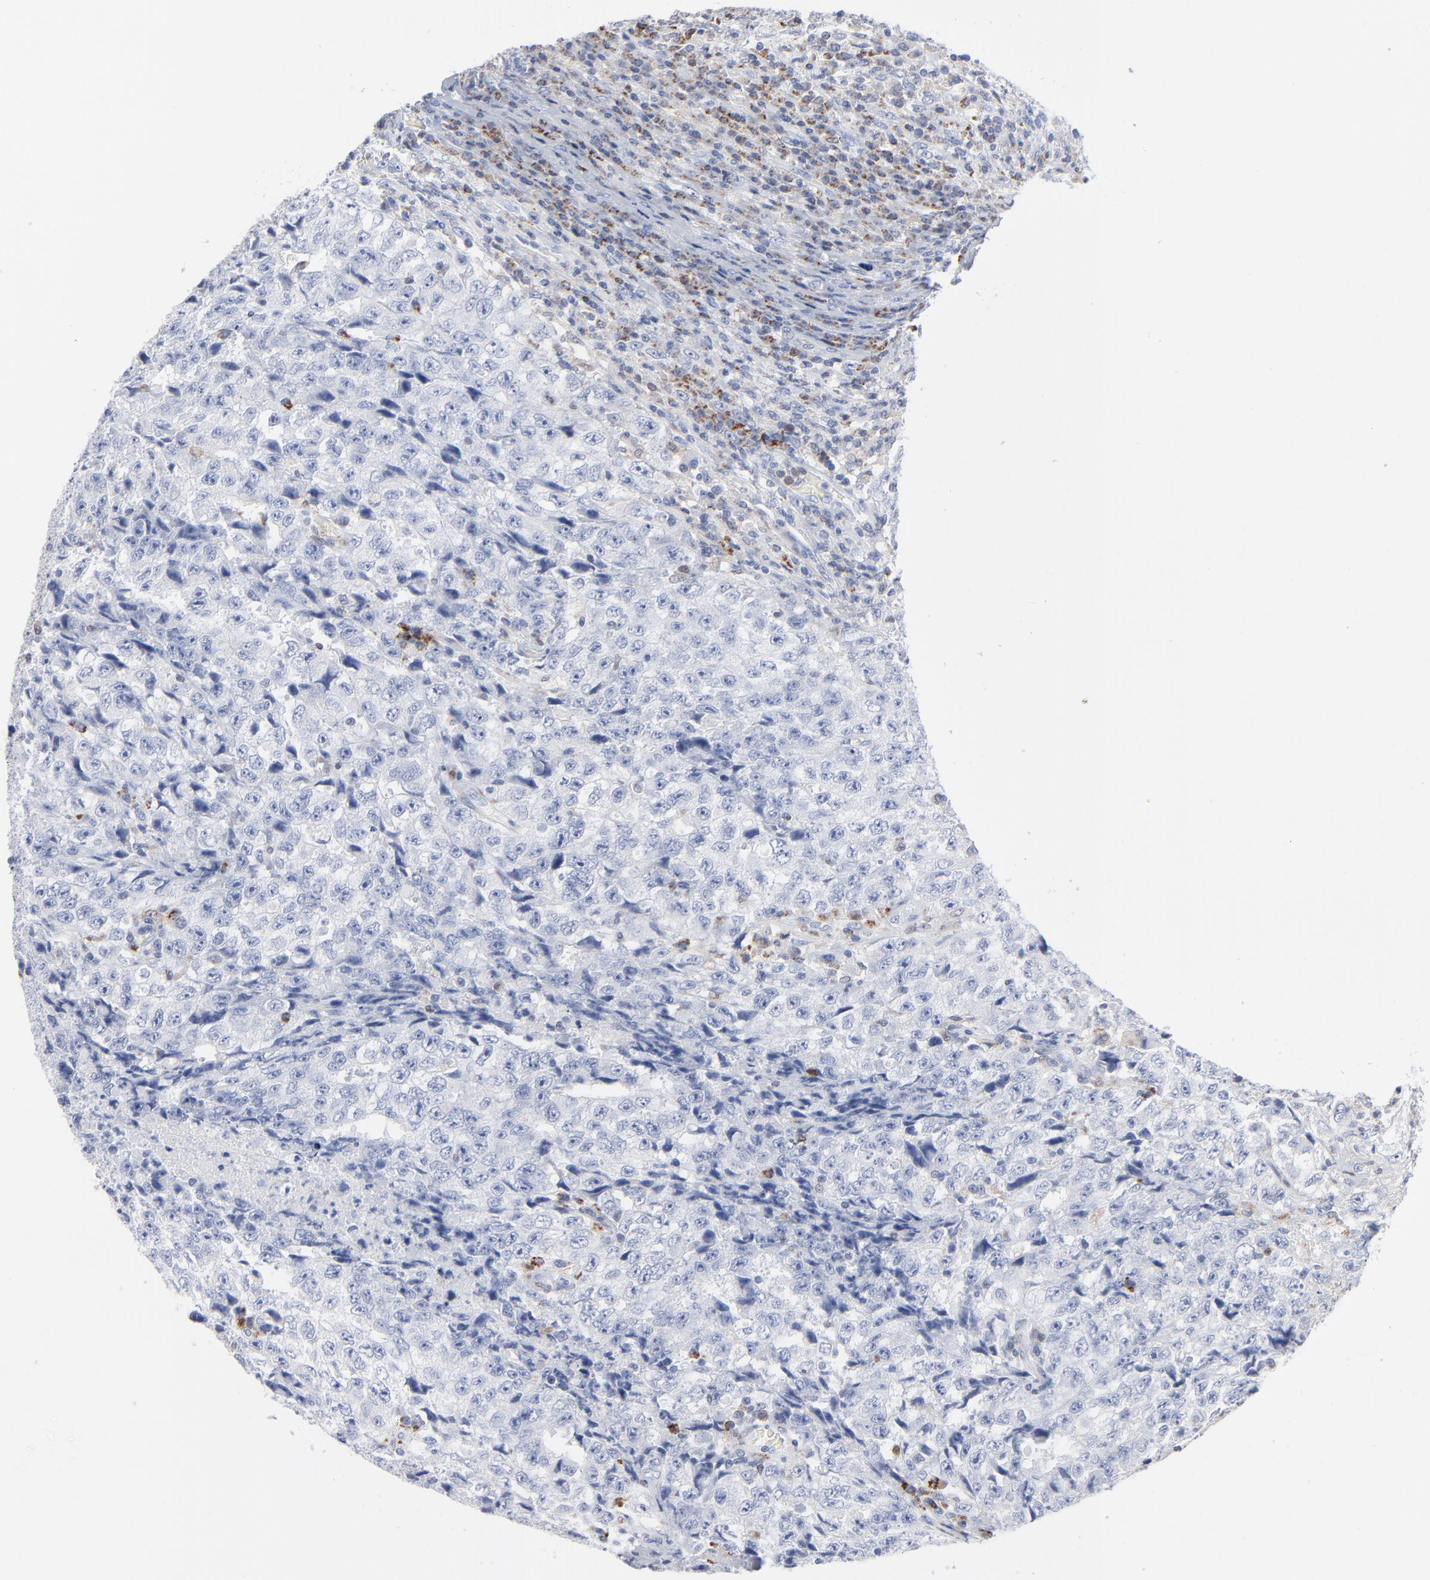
{"staining": {"intensity": "negative", "quantity": "none", "location": "none"}, "tissue": "testis cancer", "cell_type": "Tumor cells", "image_type": "cancer", "snomed": [{"axis": "morphology", "description": "Necrosis, NOS"}, {"axis": "morphology", "description": "Carcinoma, Embryonal, NOS"}, {"axis": "topography", "description": "Testis"}], "caption": "High power microscopy image of an immunohistochemistry micrograph of testis cancer (embryonal carcinoma), revealing no significant staining in tumor cells.", "gene": "CHCHD10", "patient": {"sex": "male", "age": 19}}